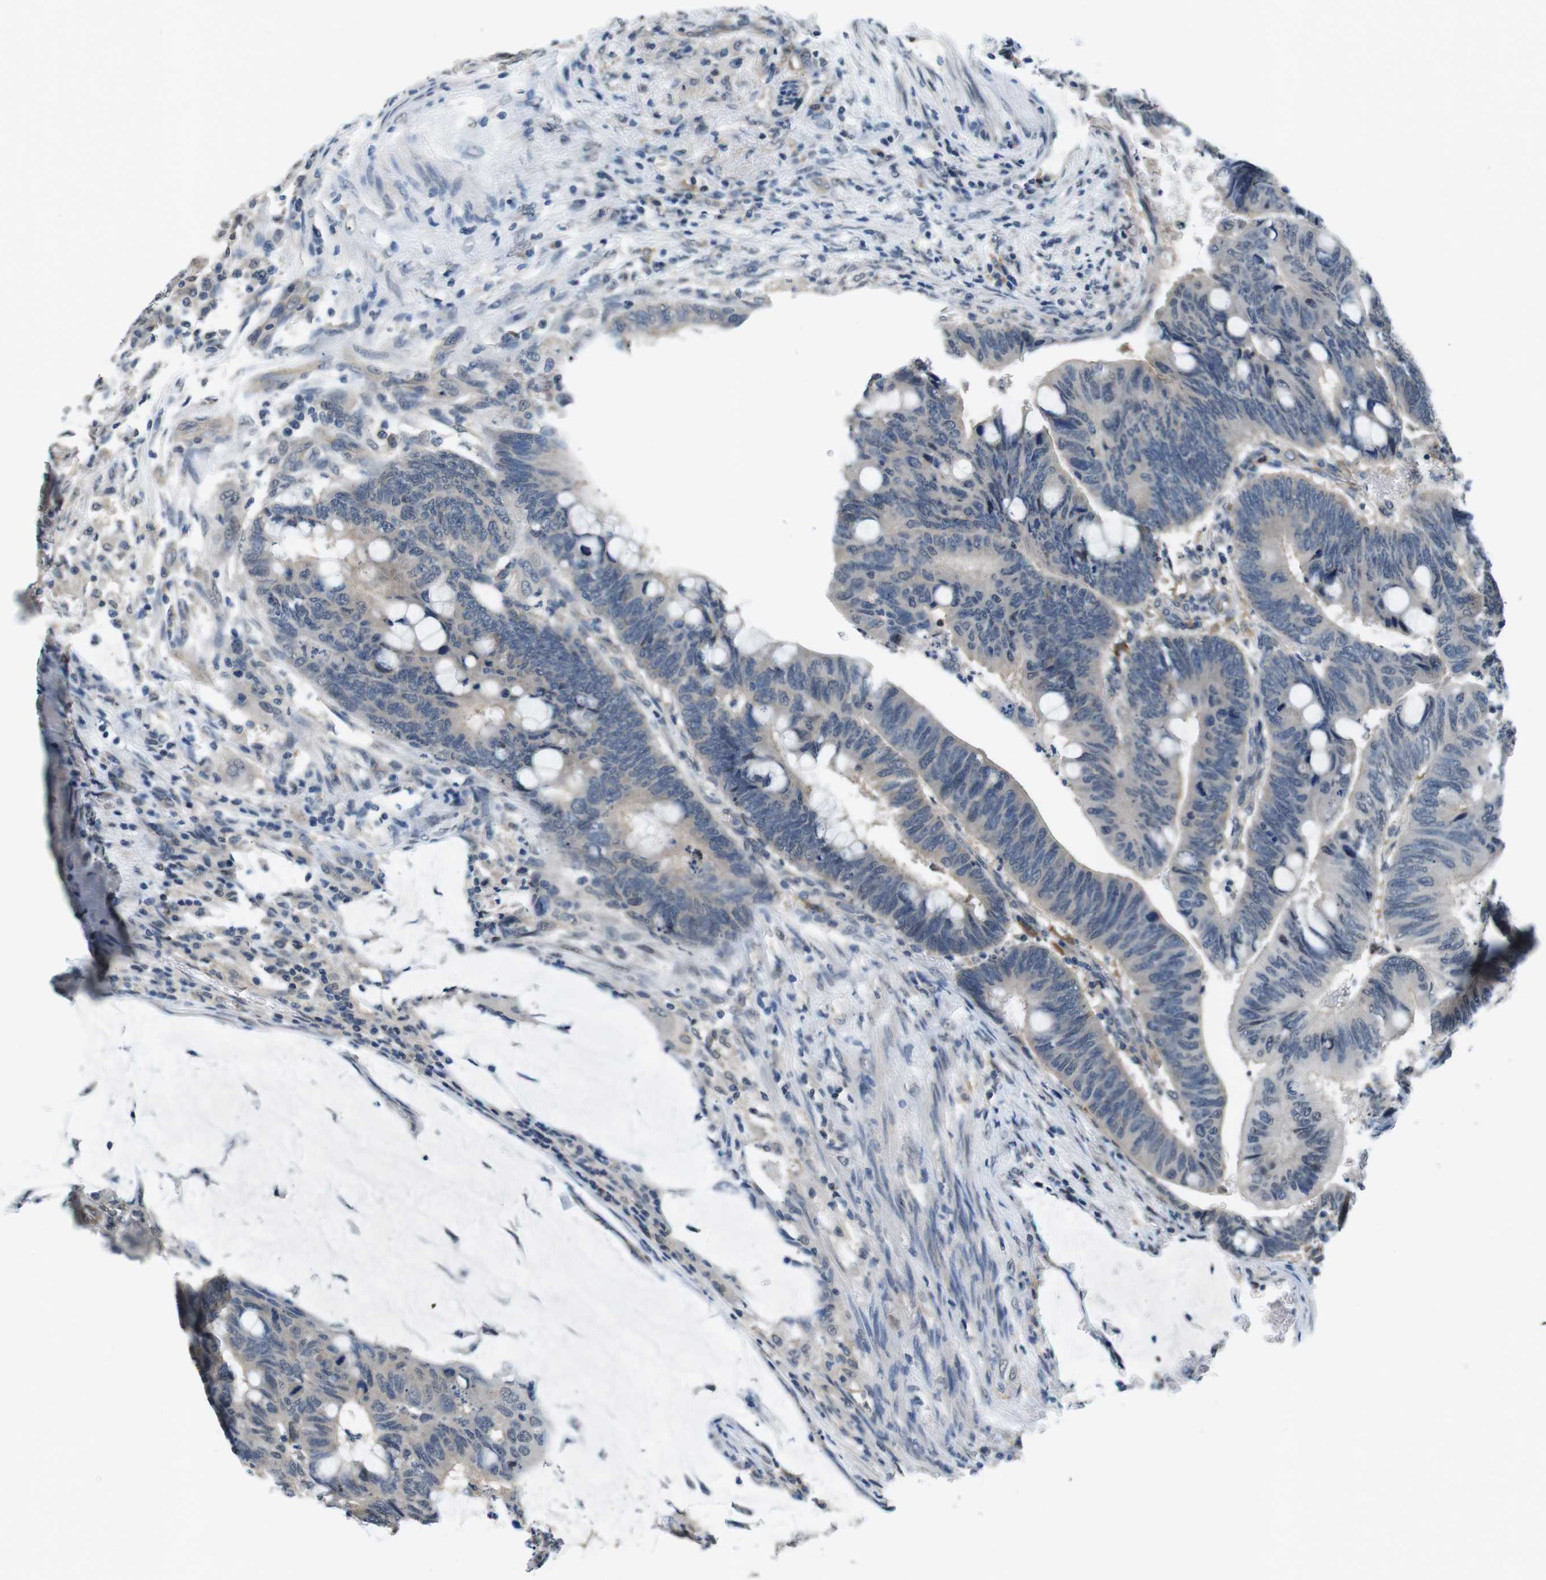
{"staining": {"intensity": "negative", "quantity": "none", "location": "none"}, "tissue": "colorectal cancer", "cell_type": "Tumor cells", "image_type": "cancer", "snomed": [{"axis": "morphology", "description": "Normal tissue, NOS"}, {"axis": "morphology", "description": "Adenocarcinoma, NOS"}, {"axis": "topography", "description": "Rectum"}, {"axis": "topography", "description": "Peripheral nerve tissue"}], "caption": "A high-resolution micrograph shows IHC staining of colorectal adenocarcinoma, which demonstrates no significant expression in tumor cells.", "gene": "CD163L1", "patient": {"sex": "male", "age": 92}}